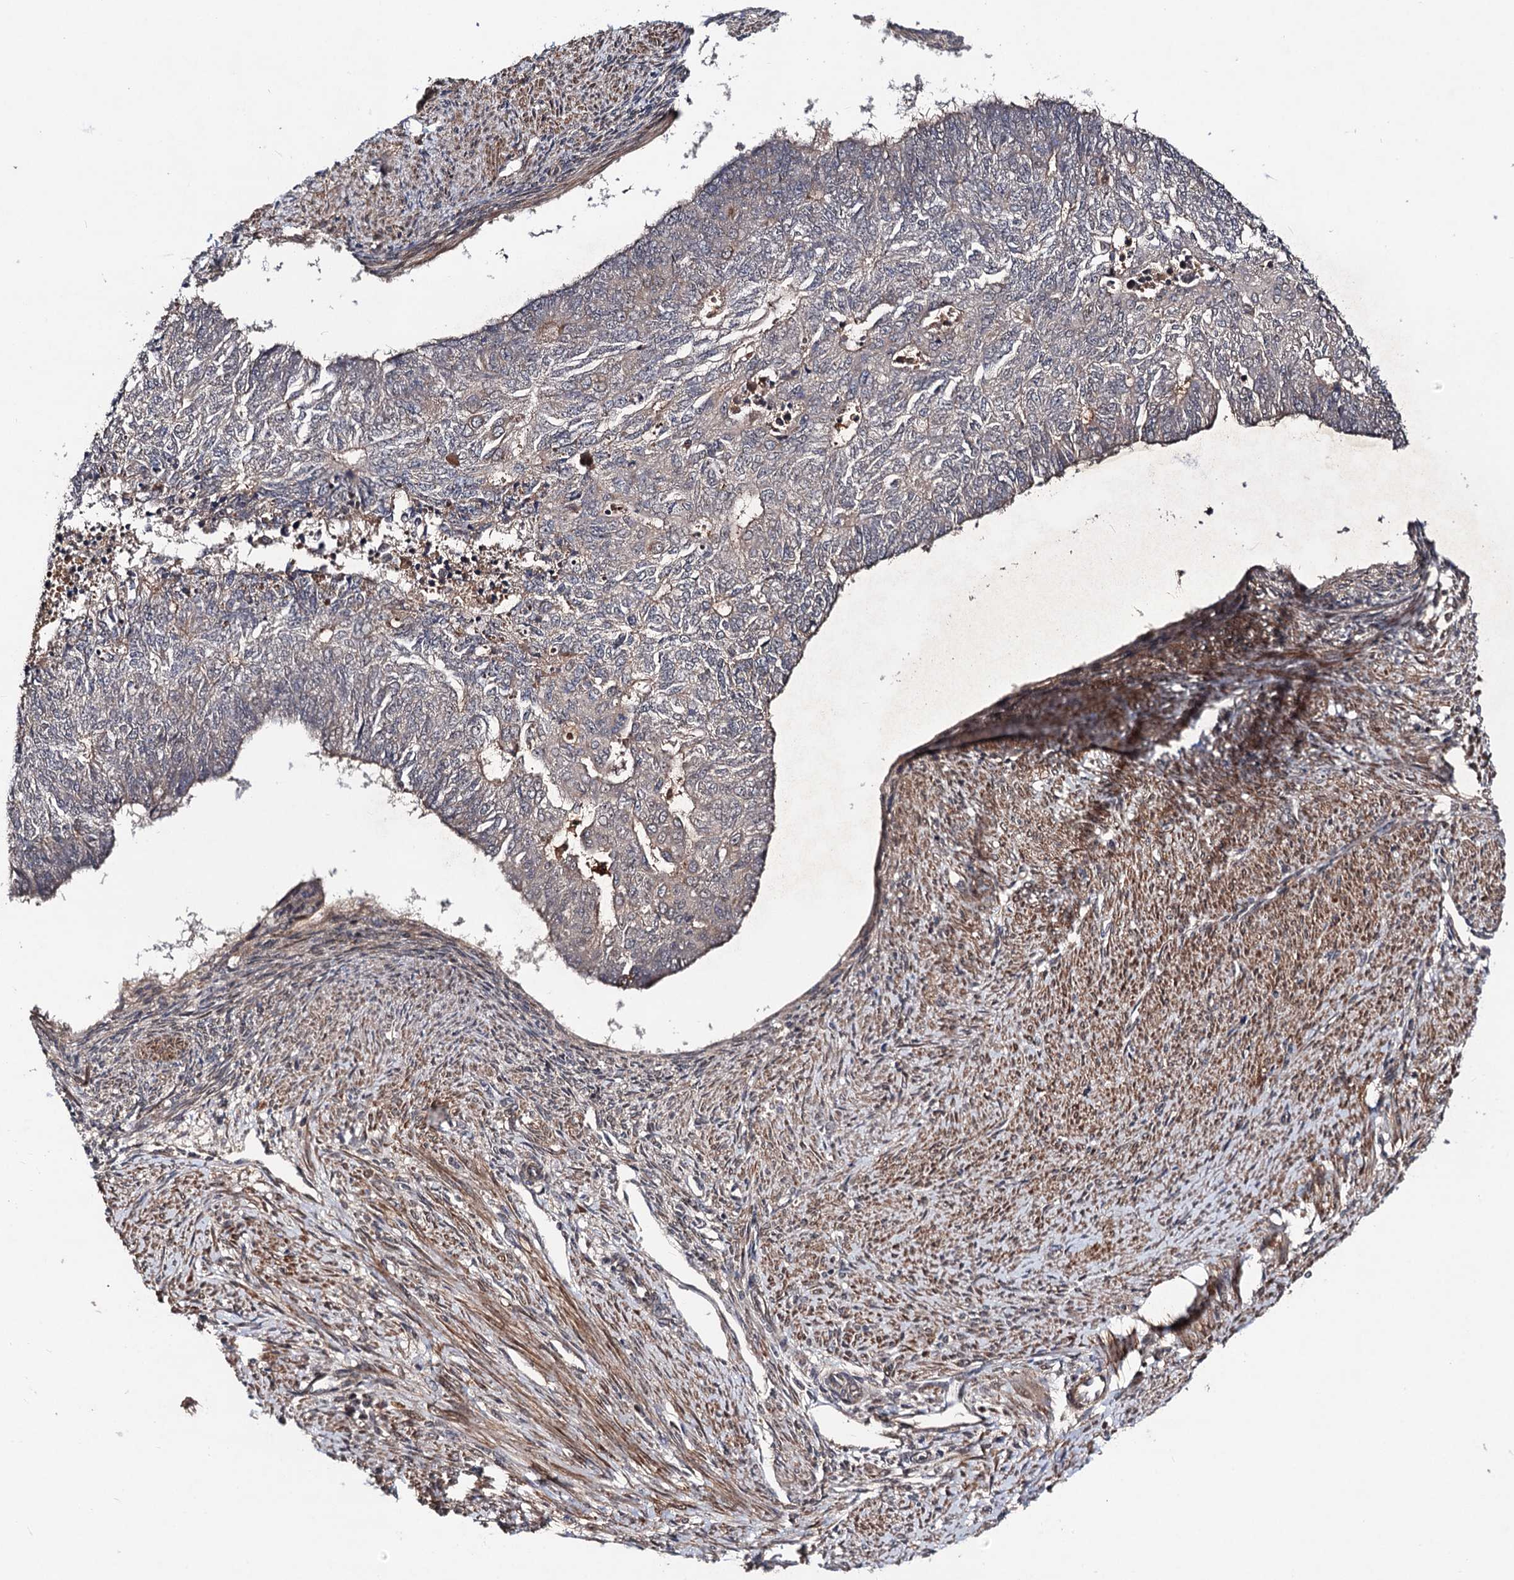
{"staining": {"intensity": "weak", "quantity": "<25%", "location": "cytoplasmic/membranous"}, "tissue": "endometrial cancer", "cell_type": "Tumor cells", "image_type": "cancer", "snomed": [{"axis": "morphology", "description": "Adenocarcinoma, NOS"}, {"axis": "topography", "description": "Endometrium"}], "caption": "Immunohistochemical staining of endometrial cancer (adenocarcinoma) displays no significant expression in tumor cells.", "gene": "KXD1", "patient": {"sex": "female", "age": 32}}